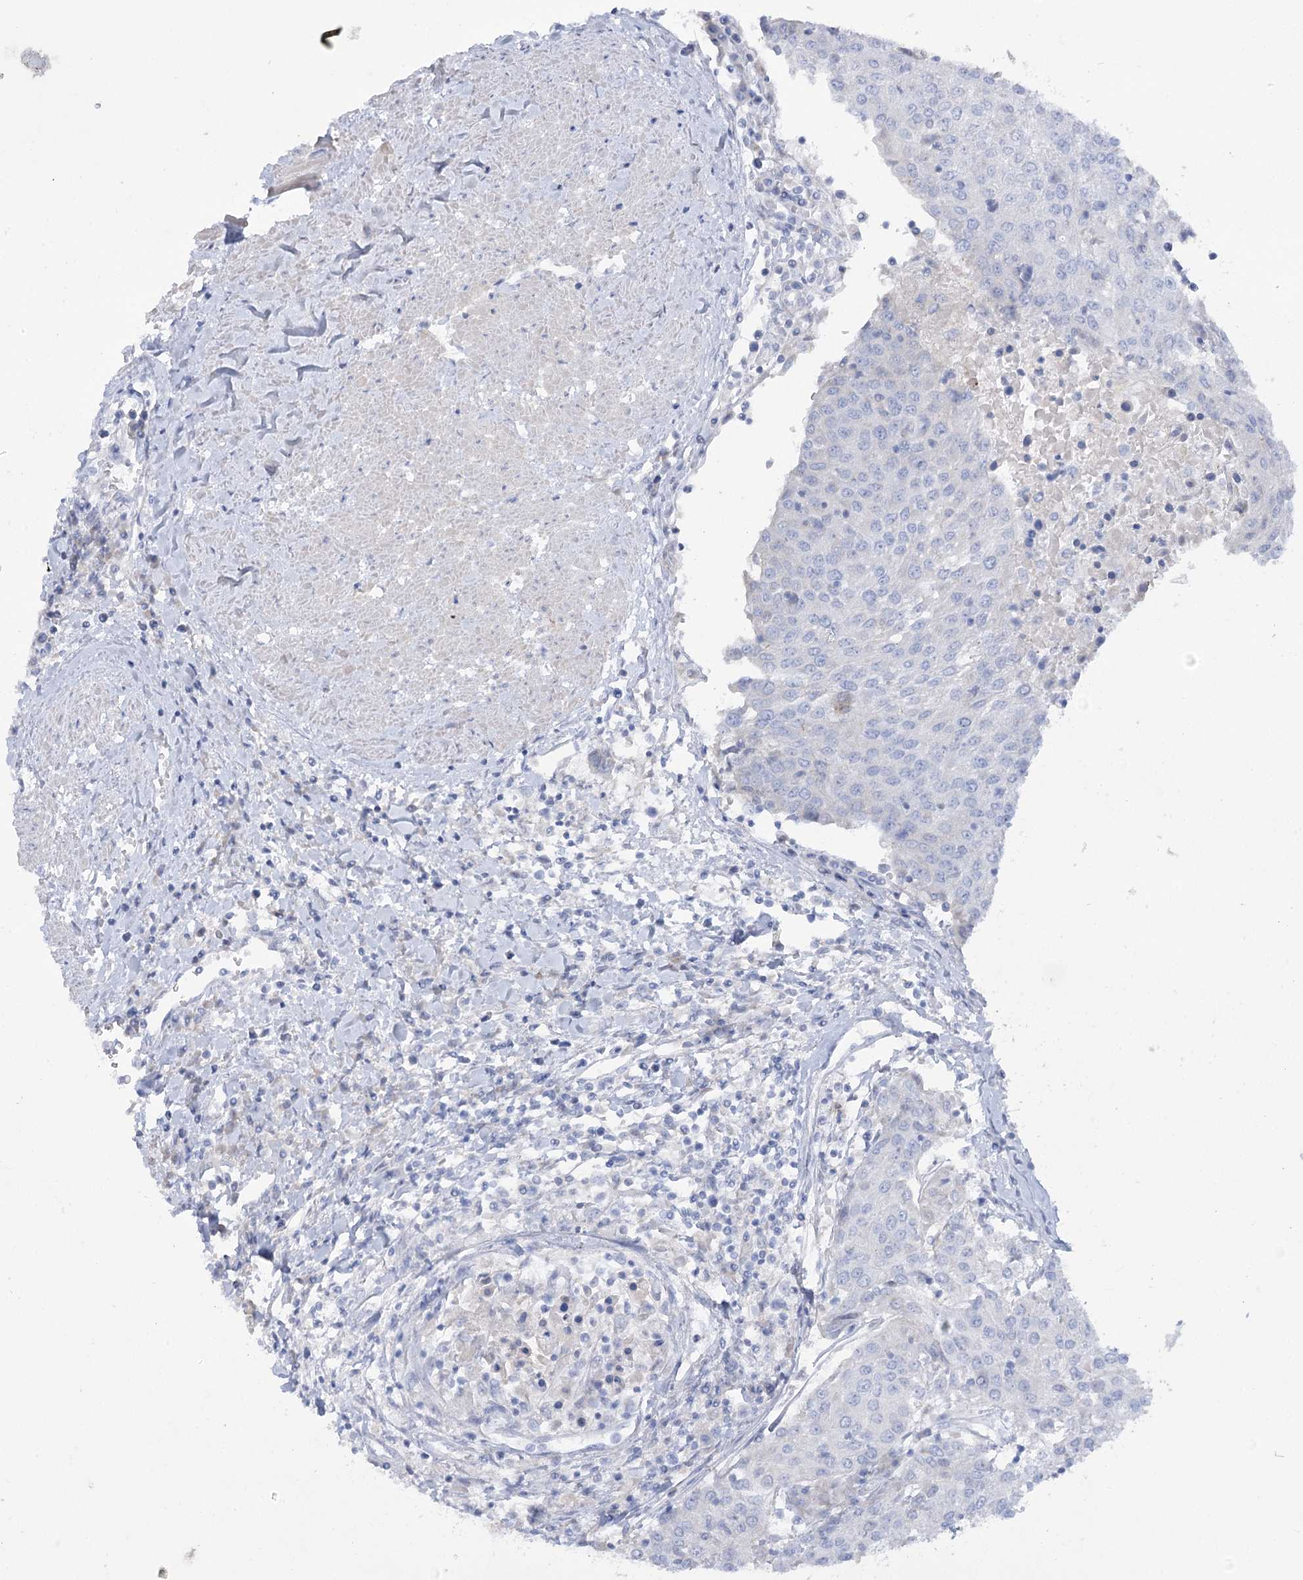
{"staining": {"intensity": "negative", "quantity": "none", "location": "none"}, "tissue": "urothelial cancer", "cell_type": "Tumor cells", "image_type": "cancer", "snomed": [{"axis": "morphology", "description": "Urothelial carcinoma, High grade"}, {"axis": "topography", "description": "Urinary bladder"}], "caption": "This is an immunohistochemistry micrograph of human urothelial cancer. There is no expression in tumor cells.", "gene": "GBF1", "patient": {"sex": "female", "age": 85}}